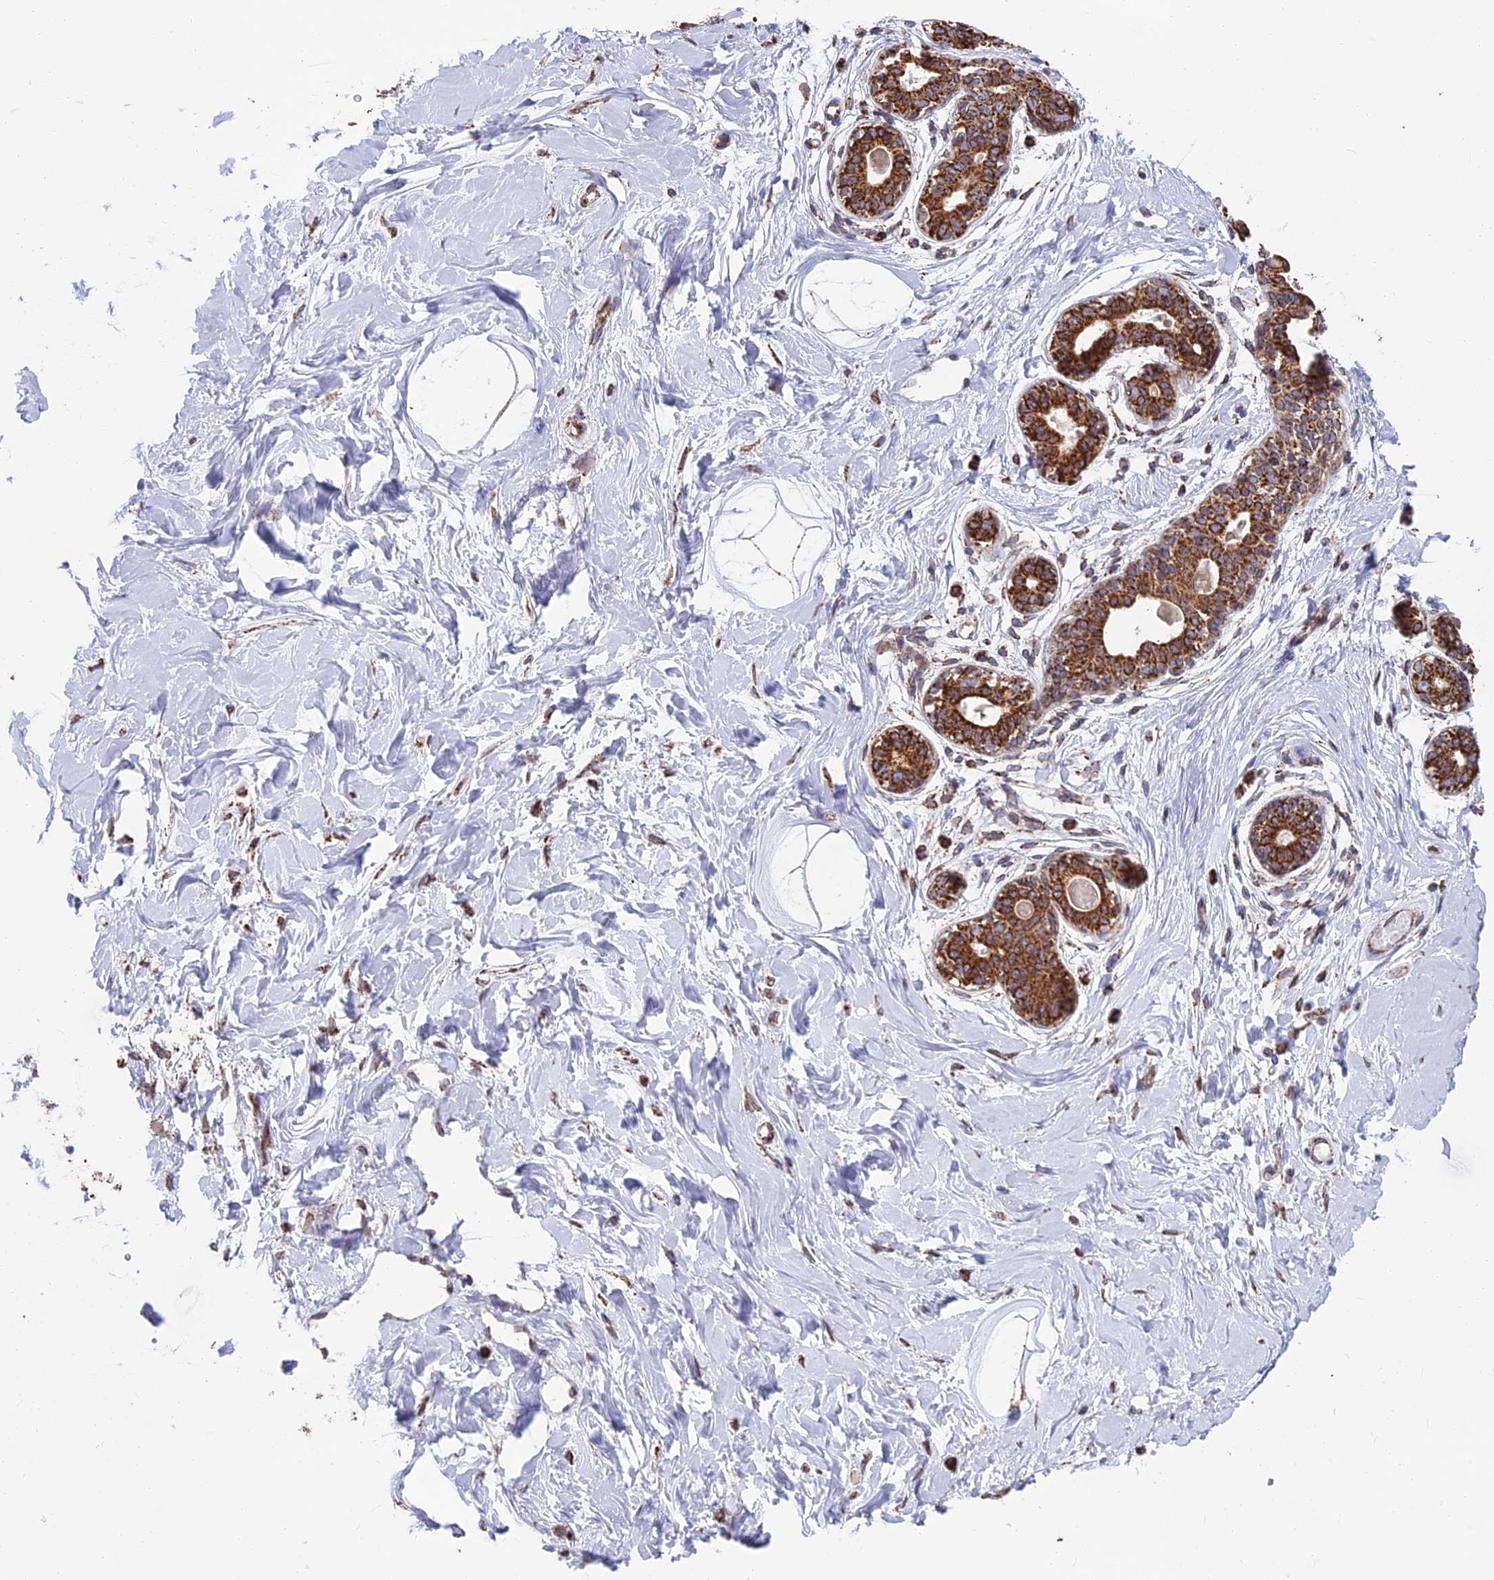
{"staining": {"intensity": "moderate", "quantity": ">75%", "location": "cytoplasmic/membranous"}, "tissue": "breast", "cell_type": "Adipocytes", "image_type": "normal", "snomed": [{"axis": "morphology", "description": "Normal tissue, NOS"}, {"axis": "topography", "description": "Breast"}], "caption": "Breast was stained to show a protein in brown. There is medium levels of moderate cytoplasmic/membranous positivity in approximately >75% of adipocytes. The staining is performed using DAB (3,3'-diaminobenzidine) brown chromogen to label protein expression. The nuclei are counter-stained blue using hematoxylin.", "gene": "CS", "patient": {"sex": "female", "age": 45}}